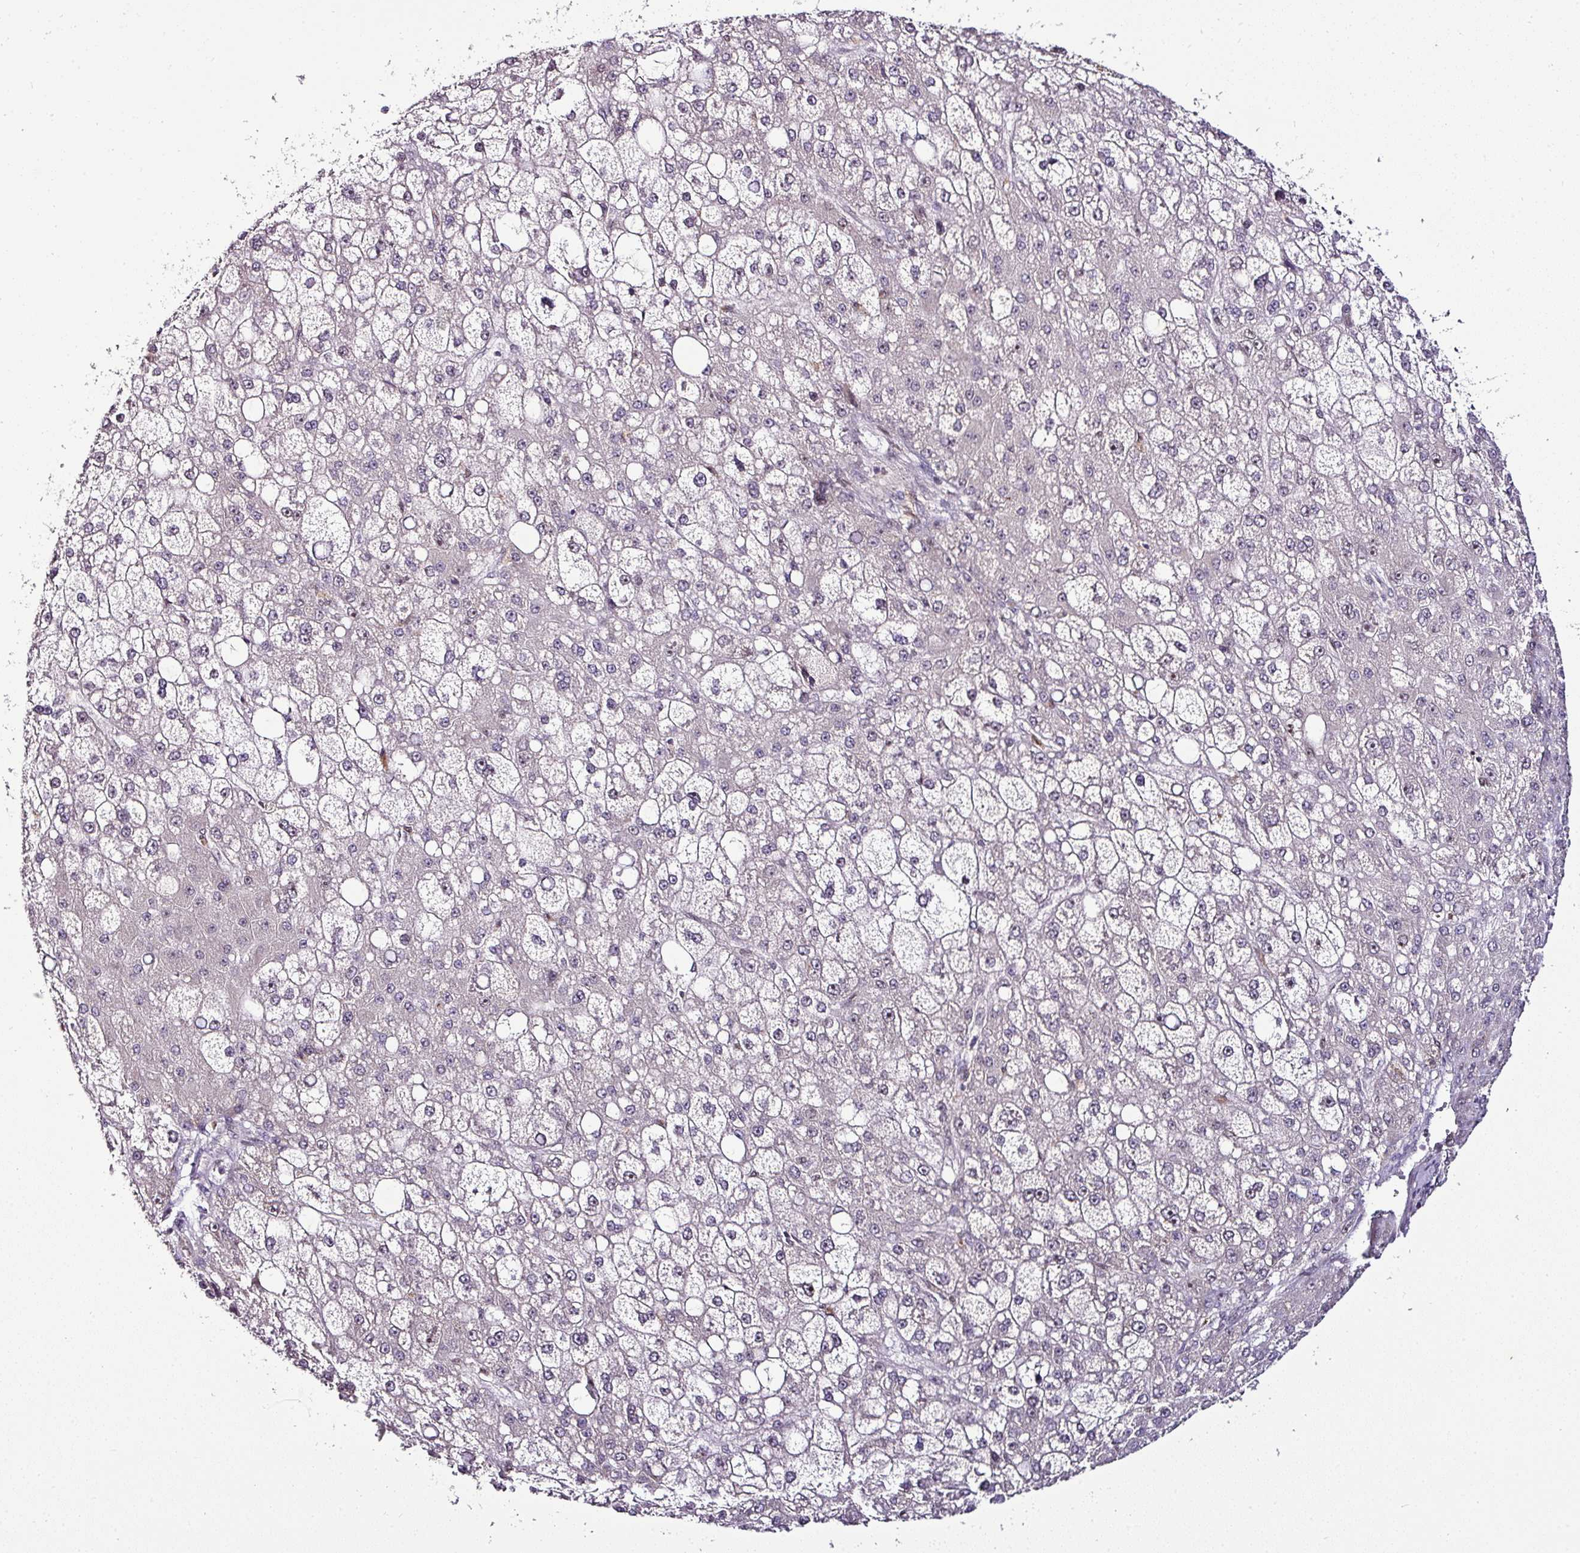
{"staining": {"intensity": "negative", "quantity": "none", "location": "none"}, "tissue": "liver cancer", "cell_type": "Tumor cells", "image_type": "cancer", "snomed": [{"axis": "morphology", "description": "Carcinoma, Hepatocellular, NOS"}, {"axis": "topography", "description": "Liver"}], "caption": "Protein analysis of hepatocellular carcinoma (liver) displays no significant staining in tumor cells. Nuclei are stained in blue.", "gene": "KLF16", "patient": {"sex": "male", "age": 67}}